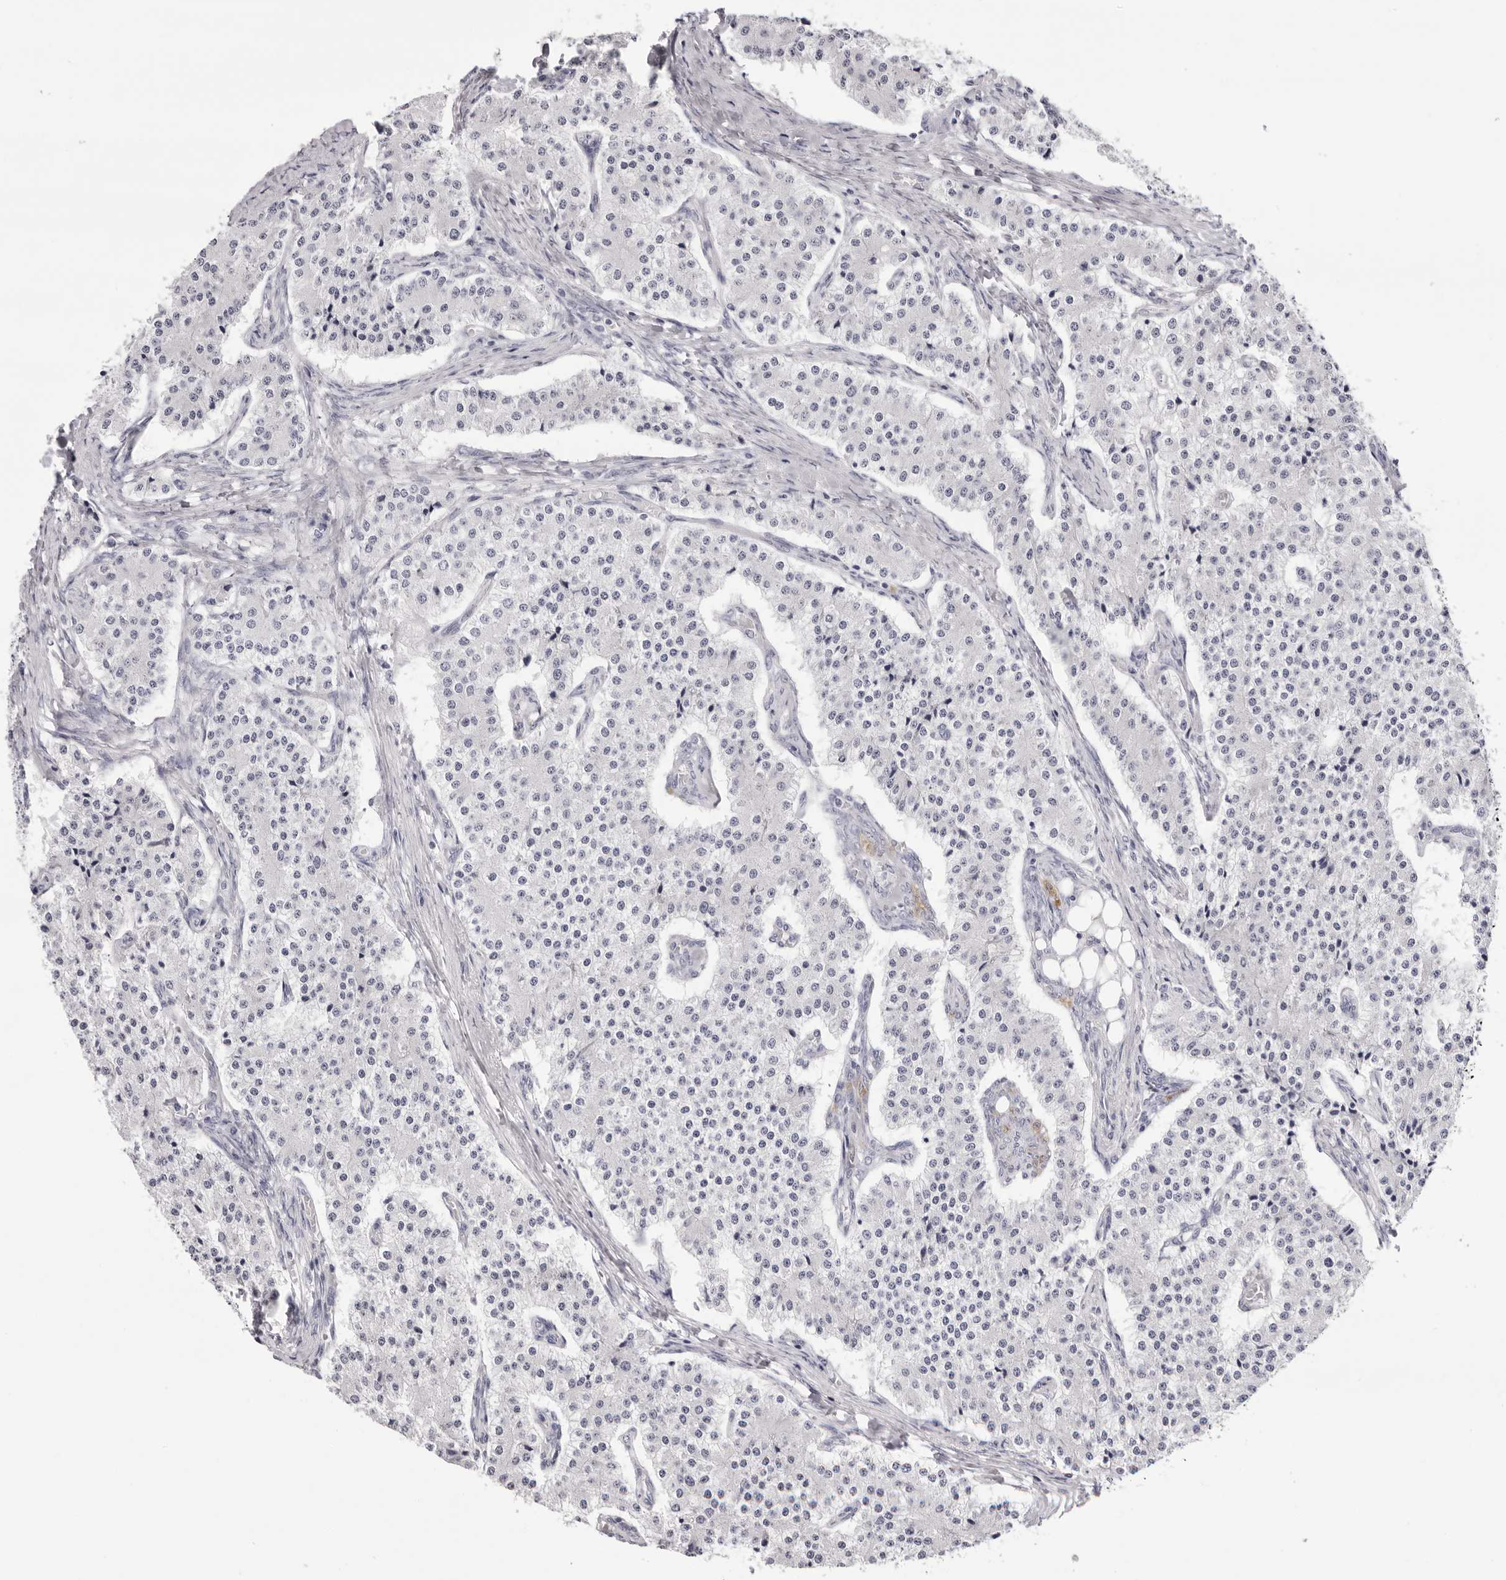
{"staining": {"intensity": "negative", "quantity": "none", "location": "none"}, "tissue": "carcinoid", "cell_type": "Tumor cells", "image_type": "cancer", "snomed": [{"axis": "morphology", "description": "Carcinoid, malignant, NOS"}, {"axis": "topography", "description": "Colon"}], "caption": "There is no significant staining in tumor cells of carcinoid.", "gene": "SMIM2", "patient": {"sex": "female", "age": 52}}